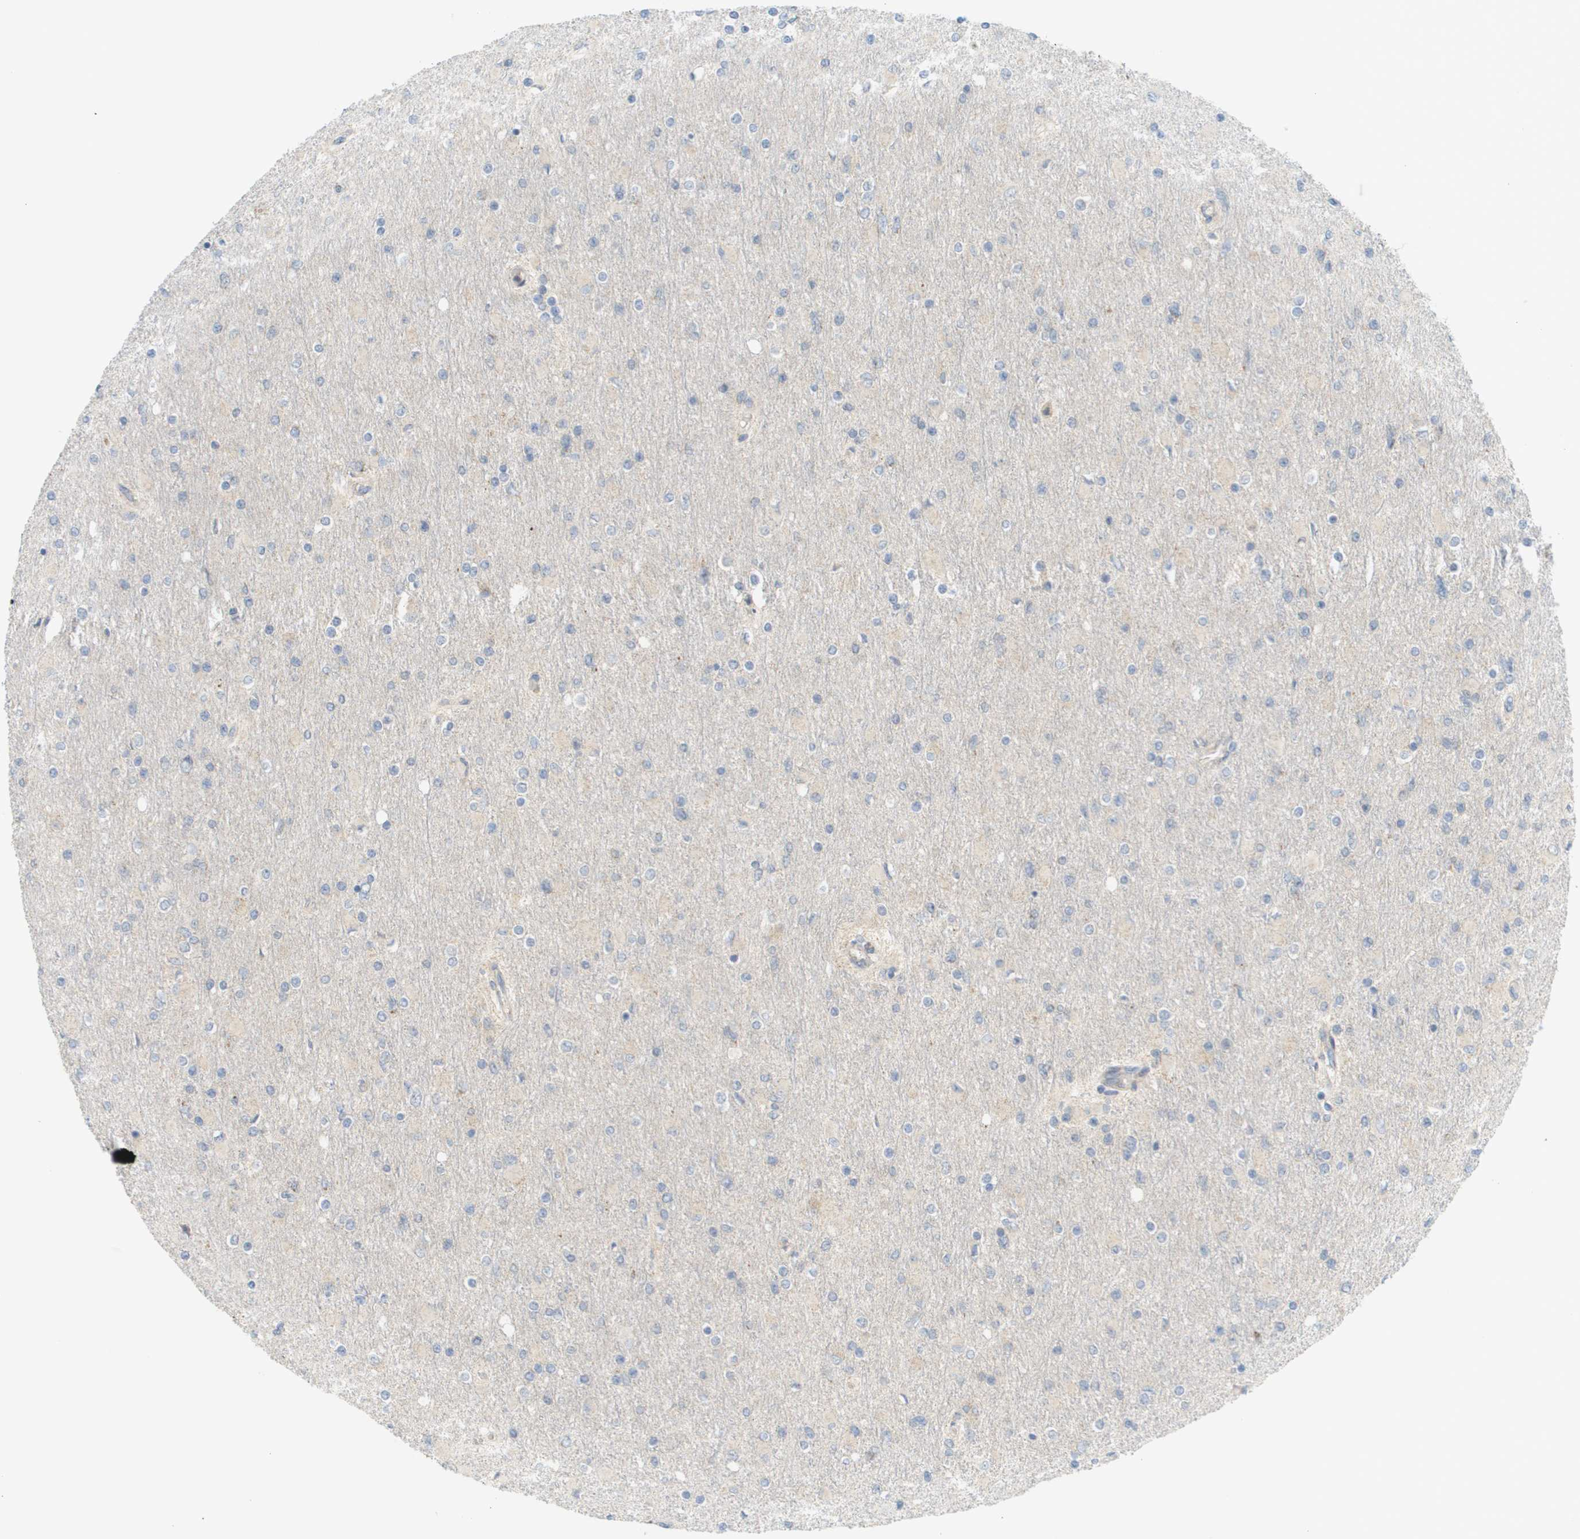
{"staining": {"intensity": "negative", "quantity": "none", "location": "none"}, "tissue": "glioma", "cell_type": "Tumor cells", "image_type": "cancer", "snomed": [{"axis": "morphology", "description": "Glioma, malignant, High grade"}, {"axis": "topography", "description": "Cerebral cortex"}], "caption": "The image shows no significant staining in tumor cells of high-grade glioma (malignant).", "gene": "PROC", "patient": {"sex": "female", "age": 36}}